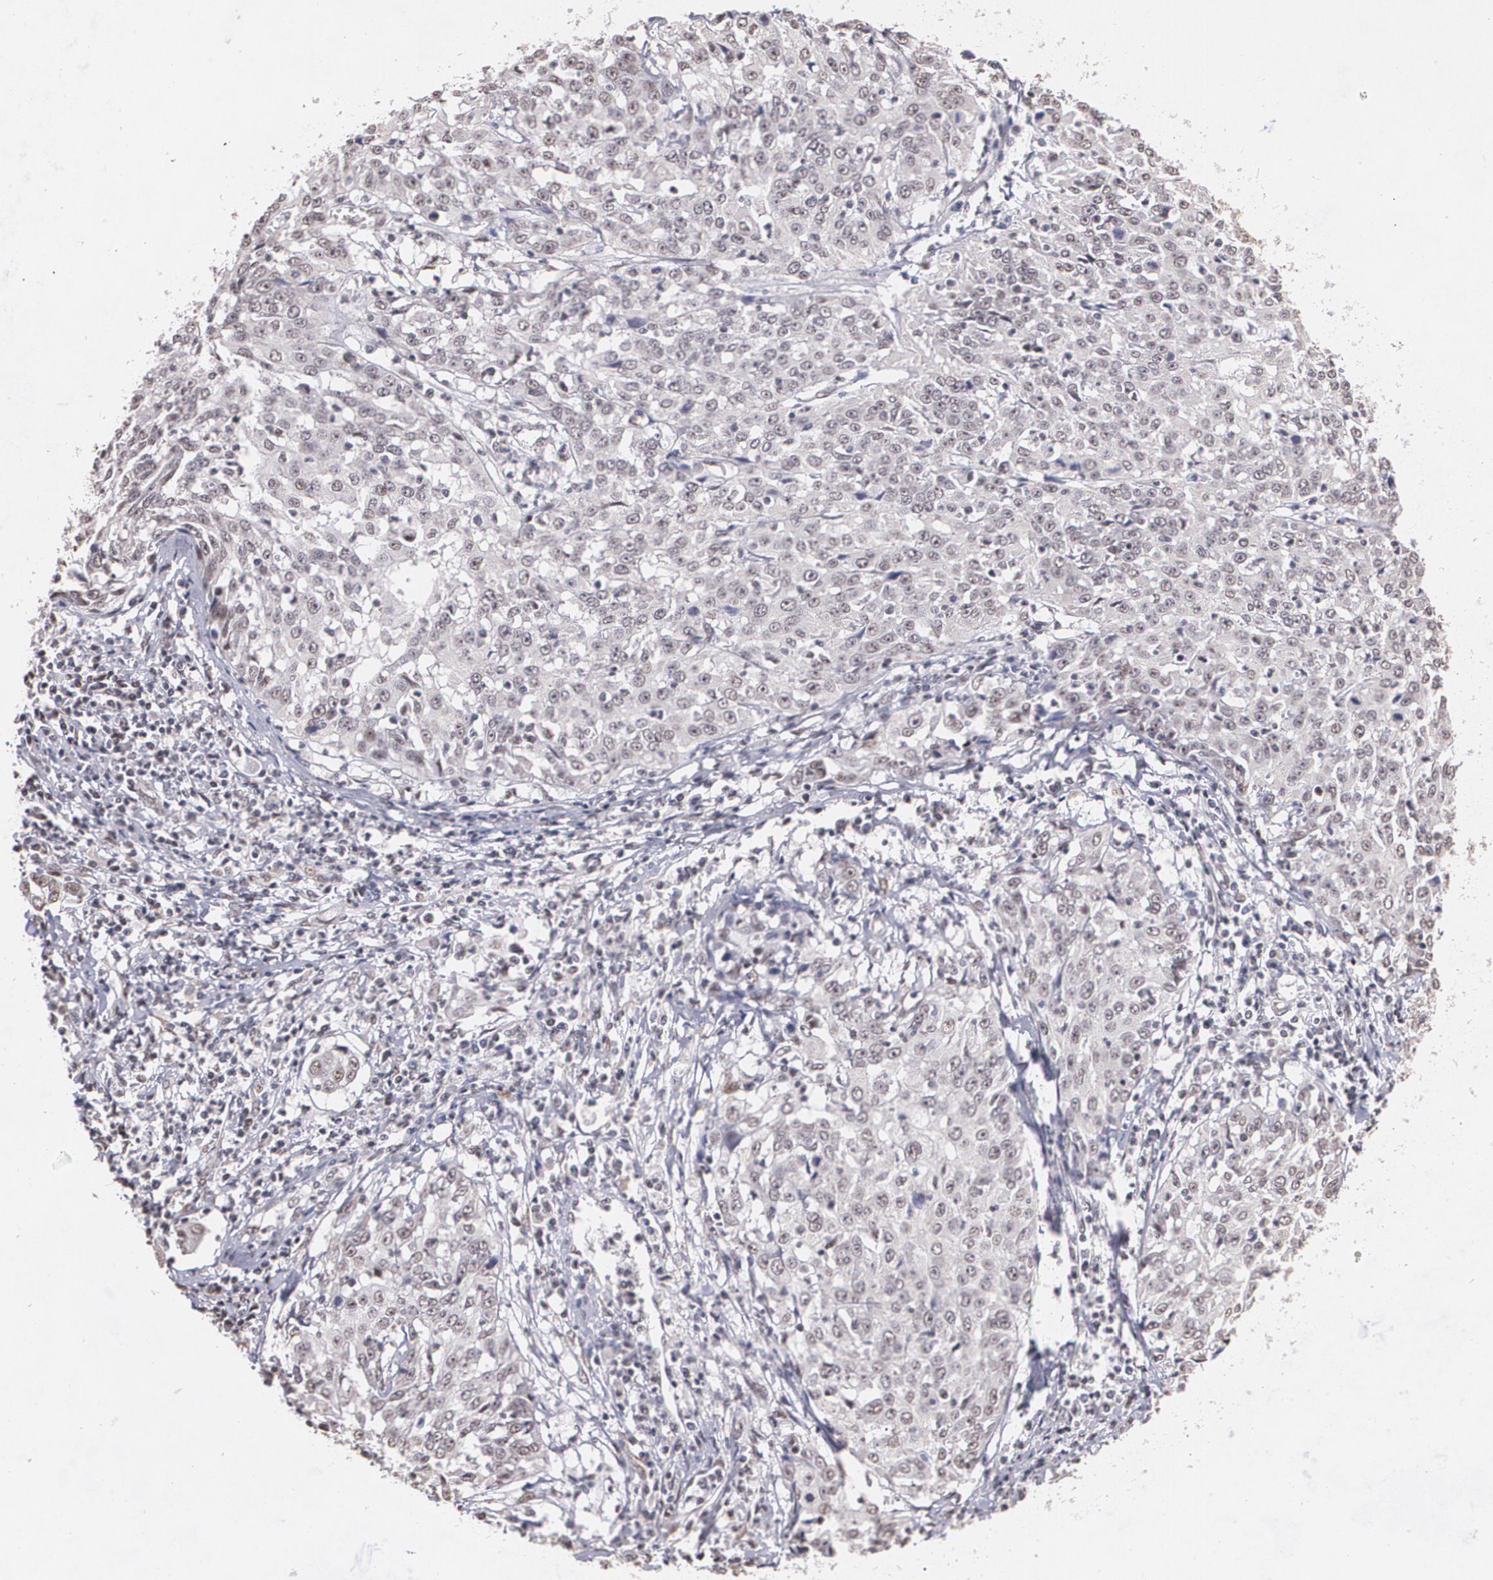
{"staining": {"intensity": "negative", "quantity": "none", "location": "none"}, "tissue": "cervical cancer", "cell_type": "Tumor cells", "image_type": "cancer", "snomed": [{"axis": "morphology", "description": "Squamous cell carcinoma, NOS"}, {"axis": "topography", "description": "Cervix"}], "caption": "DAB (3,3'-diaminobenzidine) immunohistochemical staining of cervical squamous cell carcinoma demonstrates no significant positivity in tumor cells.", "gene": "C6orf15", "patient": {"sex": "female", "age": 39}}